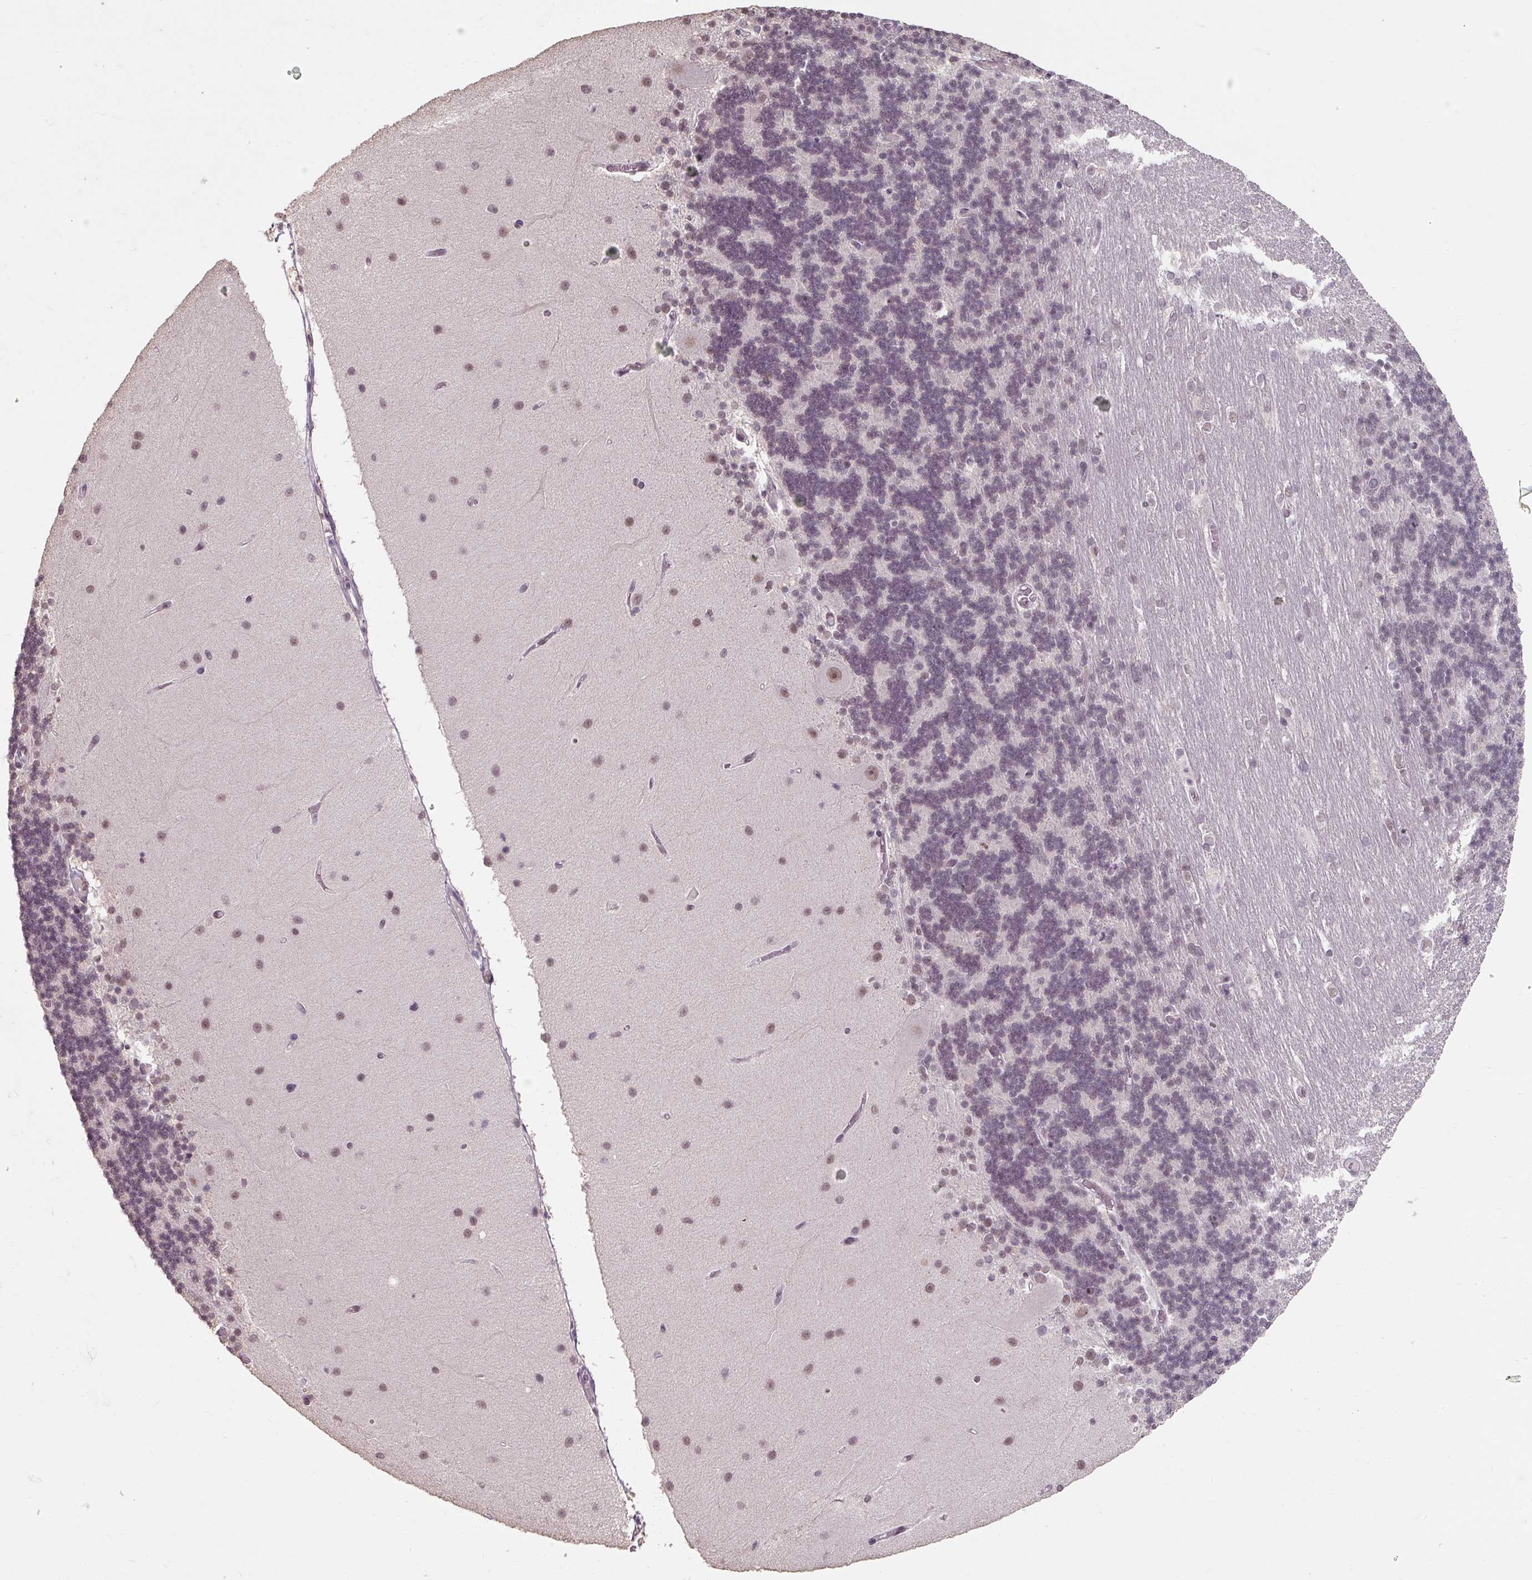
{"staining": {"intensity": "weak", "quantity": "<25%", "location": "nuclear"}, "tissue": "cerebellum", "cell_type": "Cells in granular layer", "image_type": "normal", "snomed": [{"axis": "morphology", "description": "Normal tissue, NOS"}, {"axis": "topography", "description": "Cerebellum"}], "caption": "Immunohistochemistry (IHC) photomicrograph of benign human cerebellum stained for a protein (brown), which demonstrates no positivity in cells in granular layer.", "gene": "ENSG00000291316", "patient": {"sex": "female", "age": 54}}